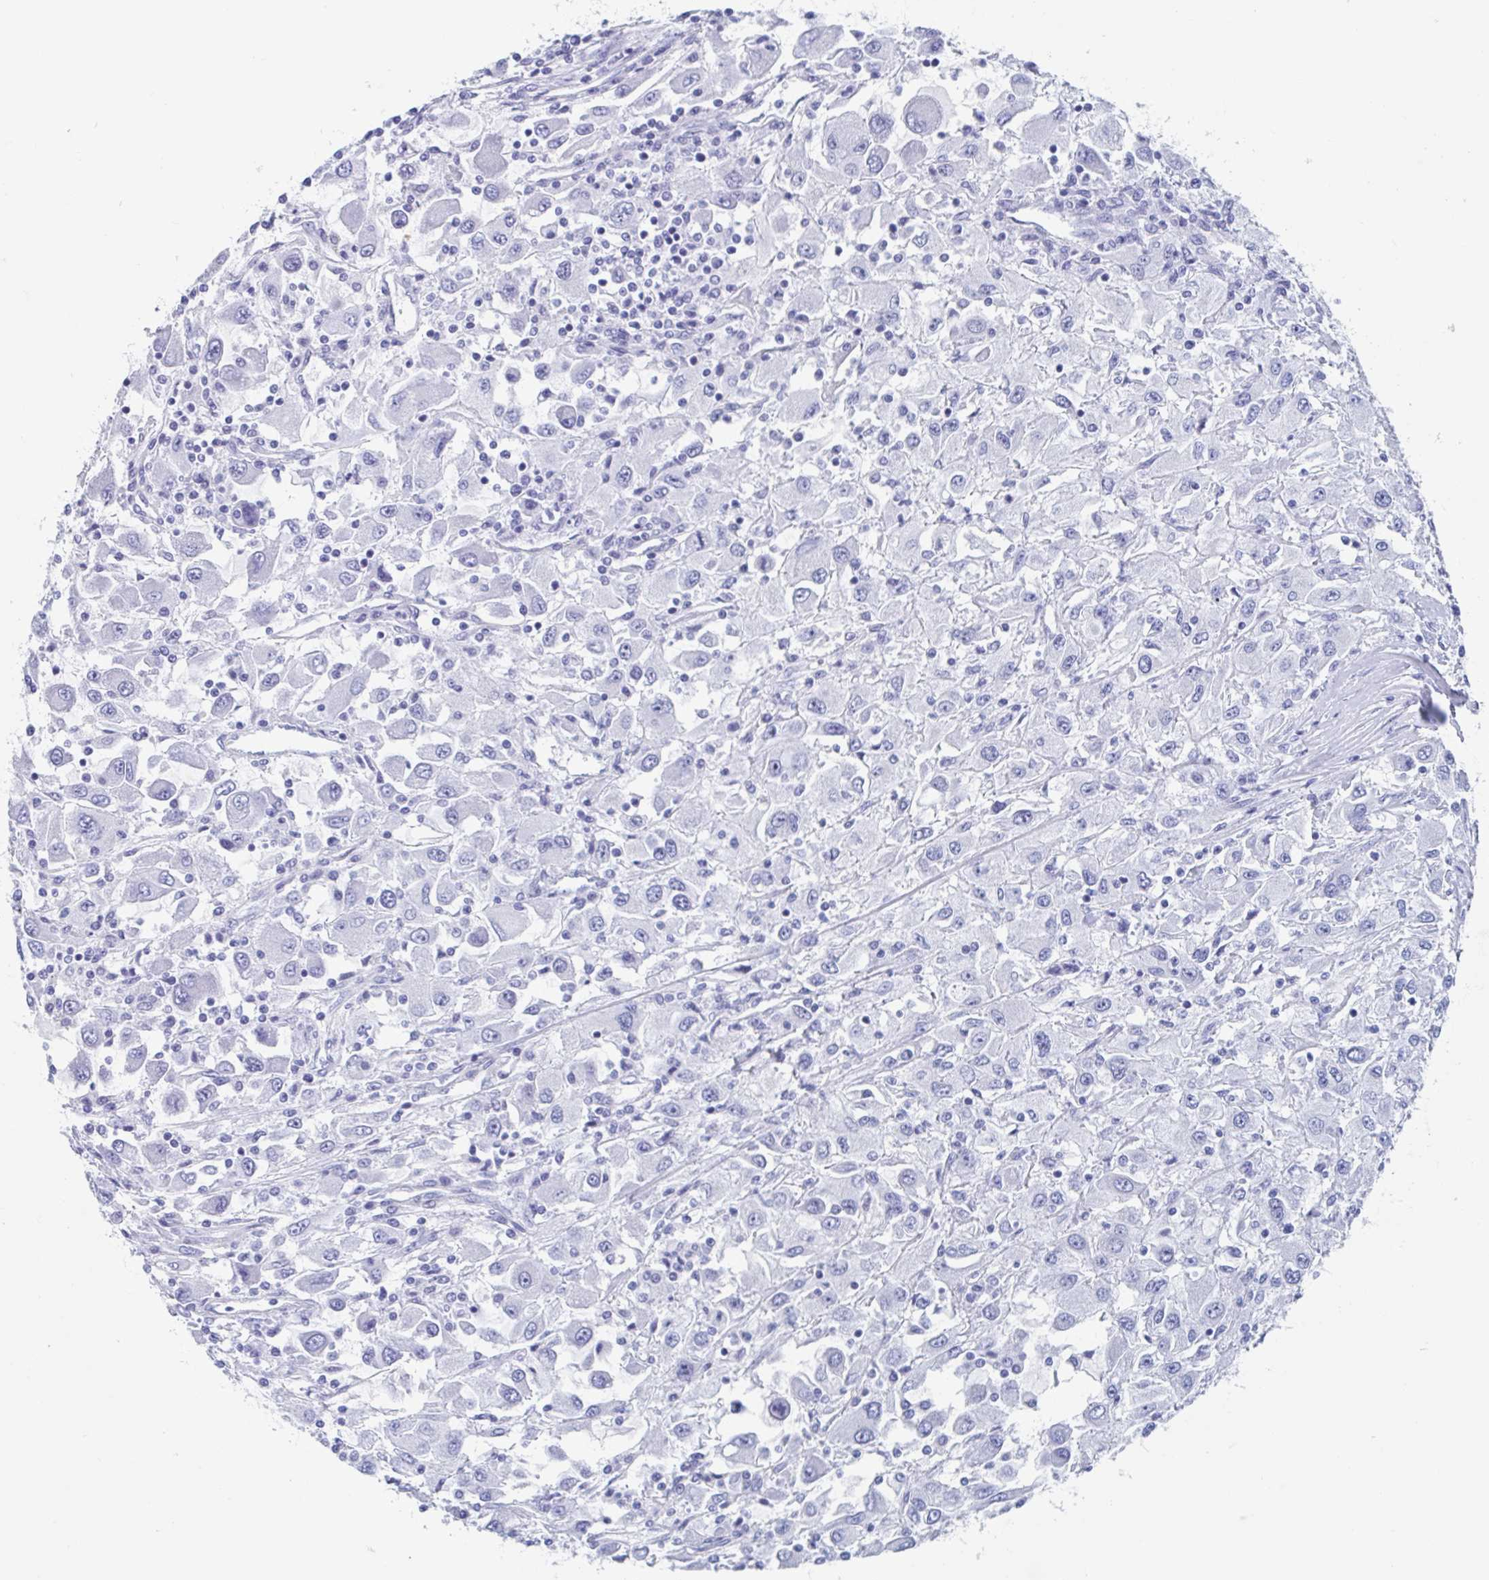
{"staining": {"intensity": "negative", "quantity": "none", "location": "none"}, "tissue": "renal cancer", "cell_type": "Tumor cells", "image_type": "cancer", "snomed": [{"axis": "morphology", "description": "Adenocarcinoma, NOS"}, {"axis": "topography", "description": "Kidney"}], "caption": "Tumor cells are negative for protein expression in human renal cancer.", "gene": "SHCBP1L", "patient": {"sex": "female", "age": 67}}